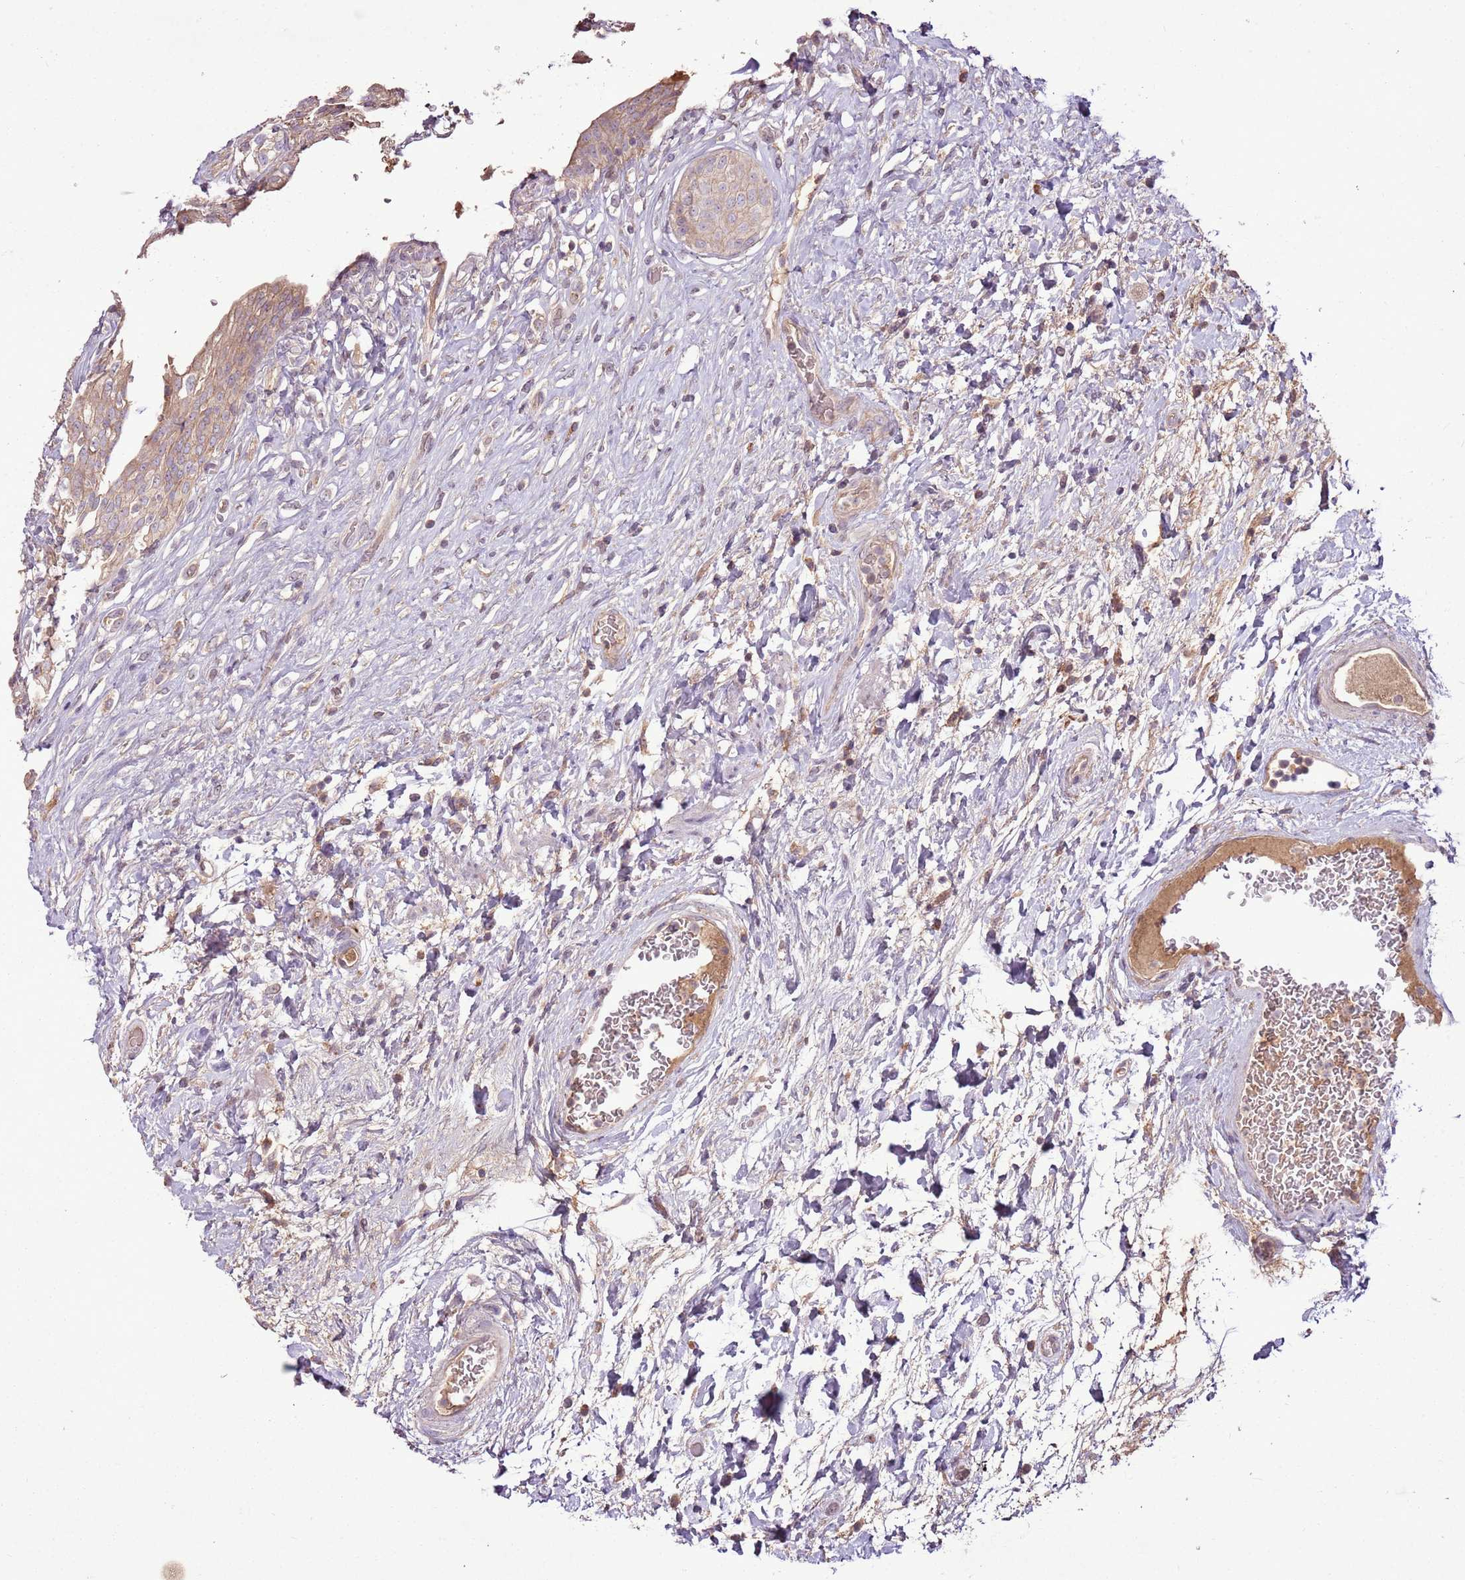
{"staining": {"intensity": "weak", "quantity": ">75%", "location": "cytoplasmic/membranous"}, "tissue": "urinary bladder", "cell_type": "Urothelial cells", "image_type": "normal", "snomed": [{"axis": "morphology", "description": "Normal tissue, NOS"}, {"axis": "topography", "description": "Urinary bladder"}], "caption": "Immunohistochemistry (DAB (3,3'-diaminobenzidine)) staining of unremarkable human urinary bladder shows weak cytoplasmic/membranous protein expression in approximately >75% of urothelial cells. The staining is performed using DAB (3,3'-diaminobenzidine) brown chromogen to label protein expression. The nuclei are counter-stained blue using hematoxylin.", "gene": "ANKRD24", "patient": {"sex": "male", "age": 74}}